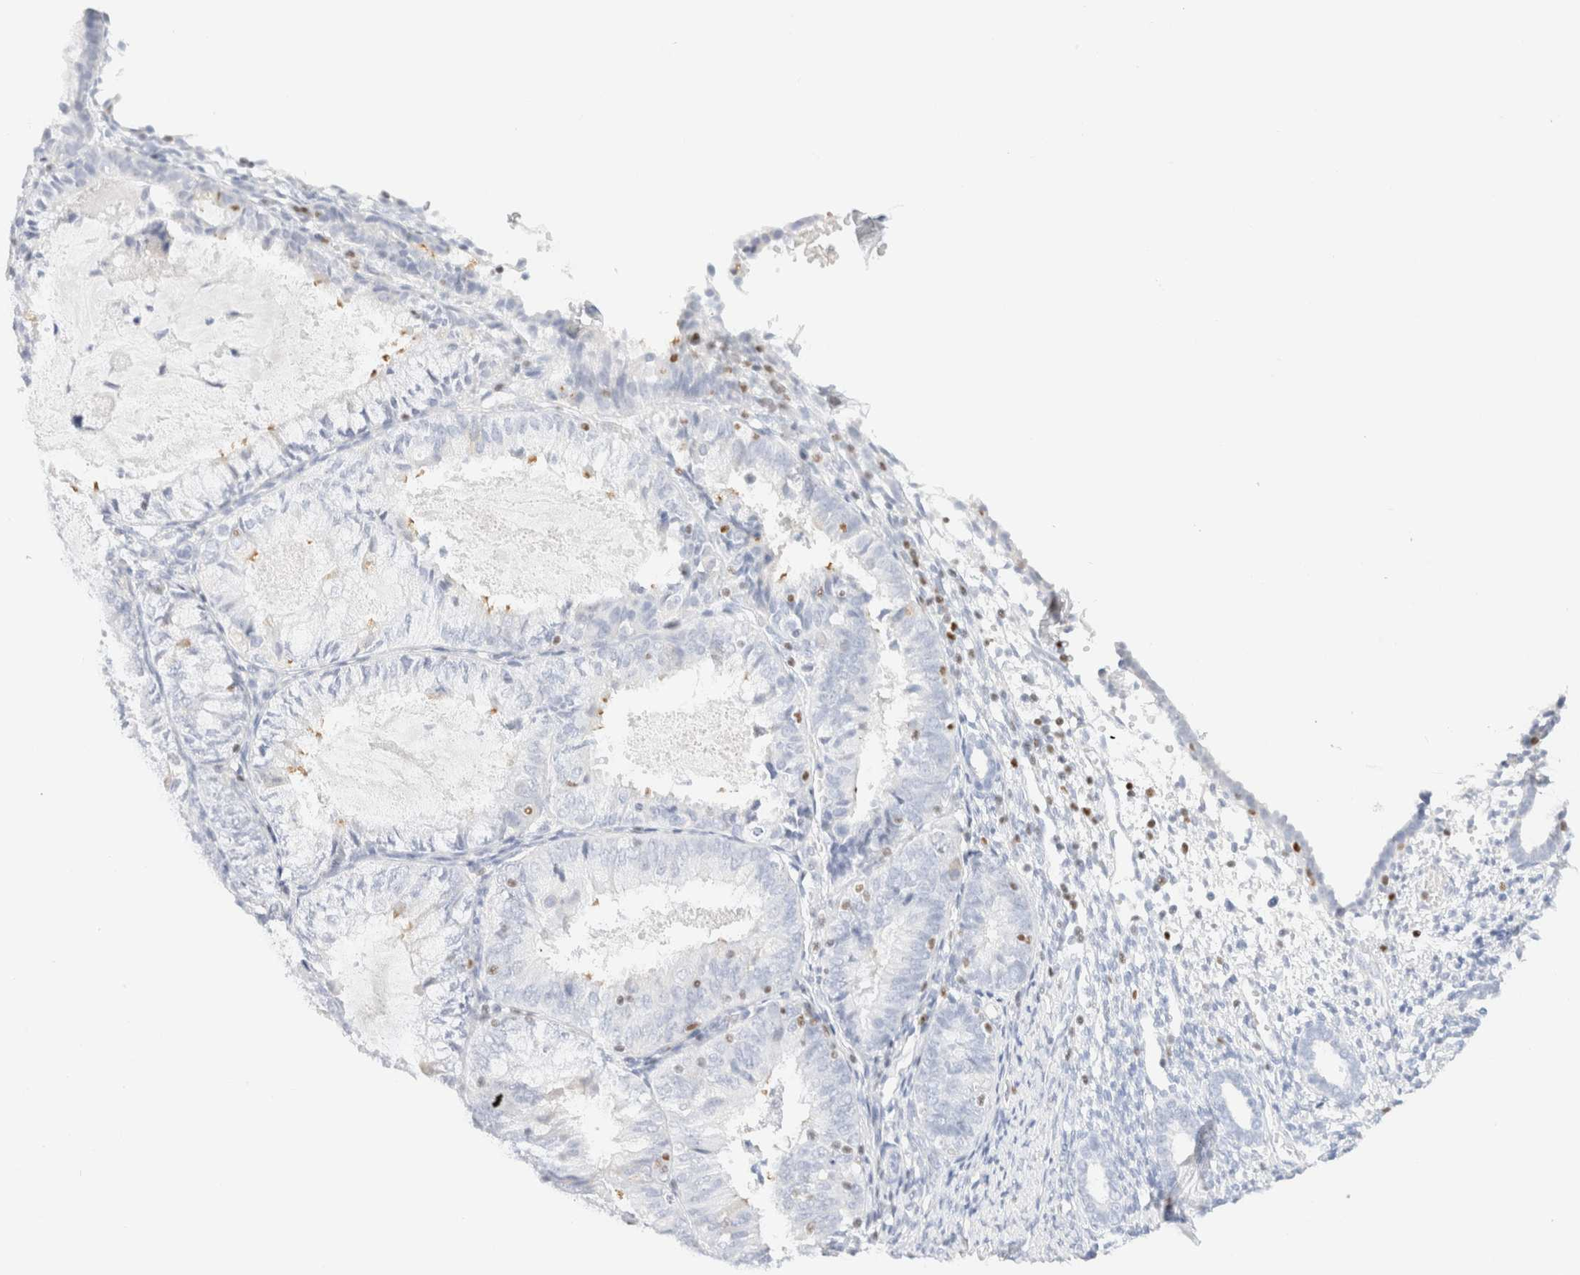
{"staining": {"intensity": "negative", "quantity": "none", "location": "none"}, "tissue": "endometrium", "cell_type": "Cells in endometrial stroma", "image_type": "normal", "snomed": [{"axis": "morphology", "description": "Normal tissue, NOS"}, {"axis": "morphology", "description": "Adenocarcinoma, NOS"}, {"axis": "topography", "description": "Endometrium"}], "caption": "Immunohistochemistry micrograph of unremarkable human endometrium stained for a protein (brown), which exhibits no positivity in cells in endometrial stroma.", "gene": "IKZF3", "patient": {"sex": "female", "age": 57}}